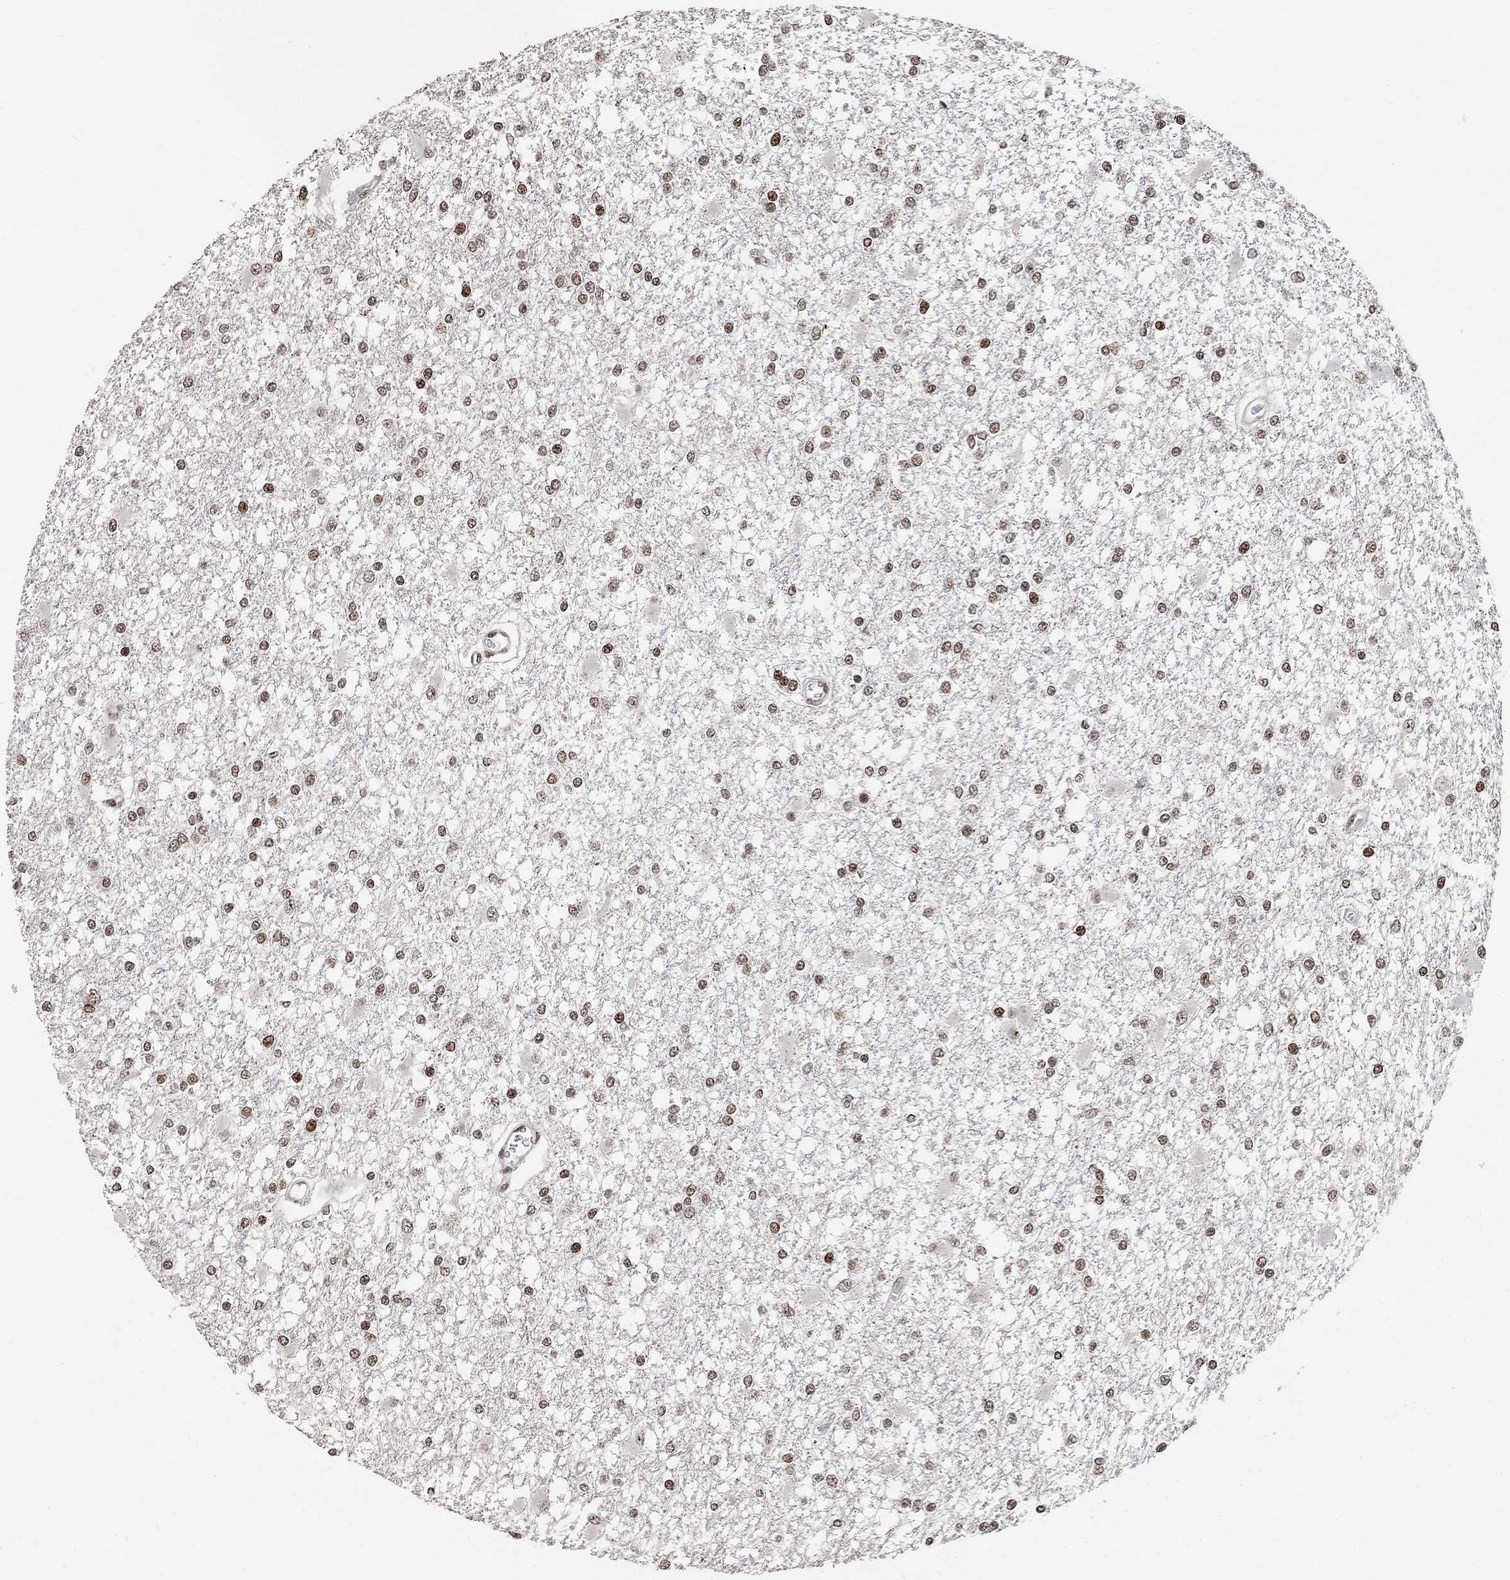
{"staining": {"intensity": "moderate", "quantity": ">75%", "location": "nuclear"}, "tissue": "glioma", "cell_type": "Tumor cells", "image_type": "cancer", "snomed": [{"axis": "morphology", "description": "Glioma, malignant, High grade"}, {"axis": "topography", "description": "Cerebral cortex"}], "caption": "Glioma stained with immunohistochemistry shows moderate nuclear positivity in approximately >75% of tumor cells. (IHC, brightfield microscopy, high magnification).", "gene": "E4F1", "patient": {"sex": "male", "age": 79}}